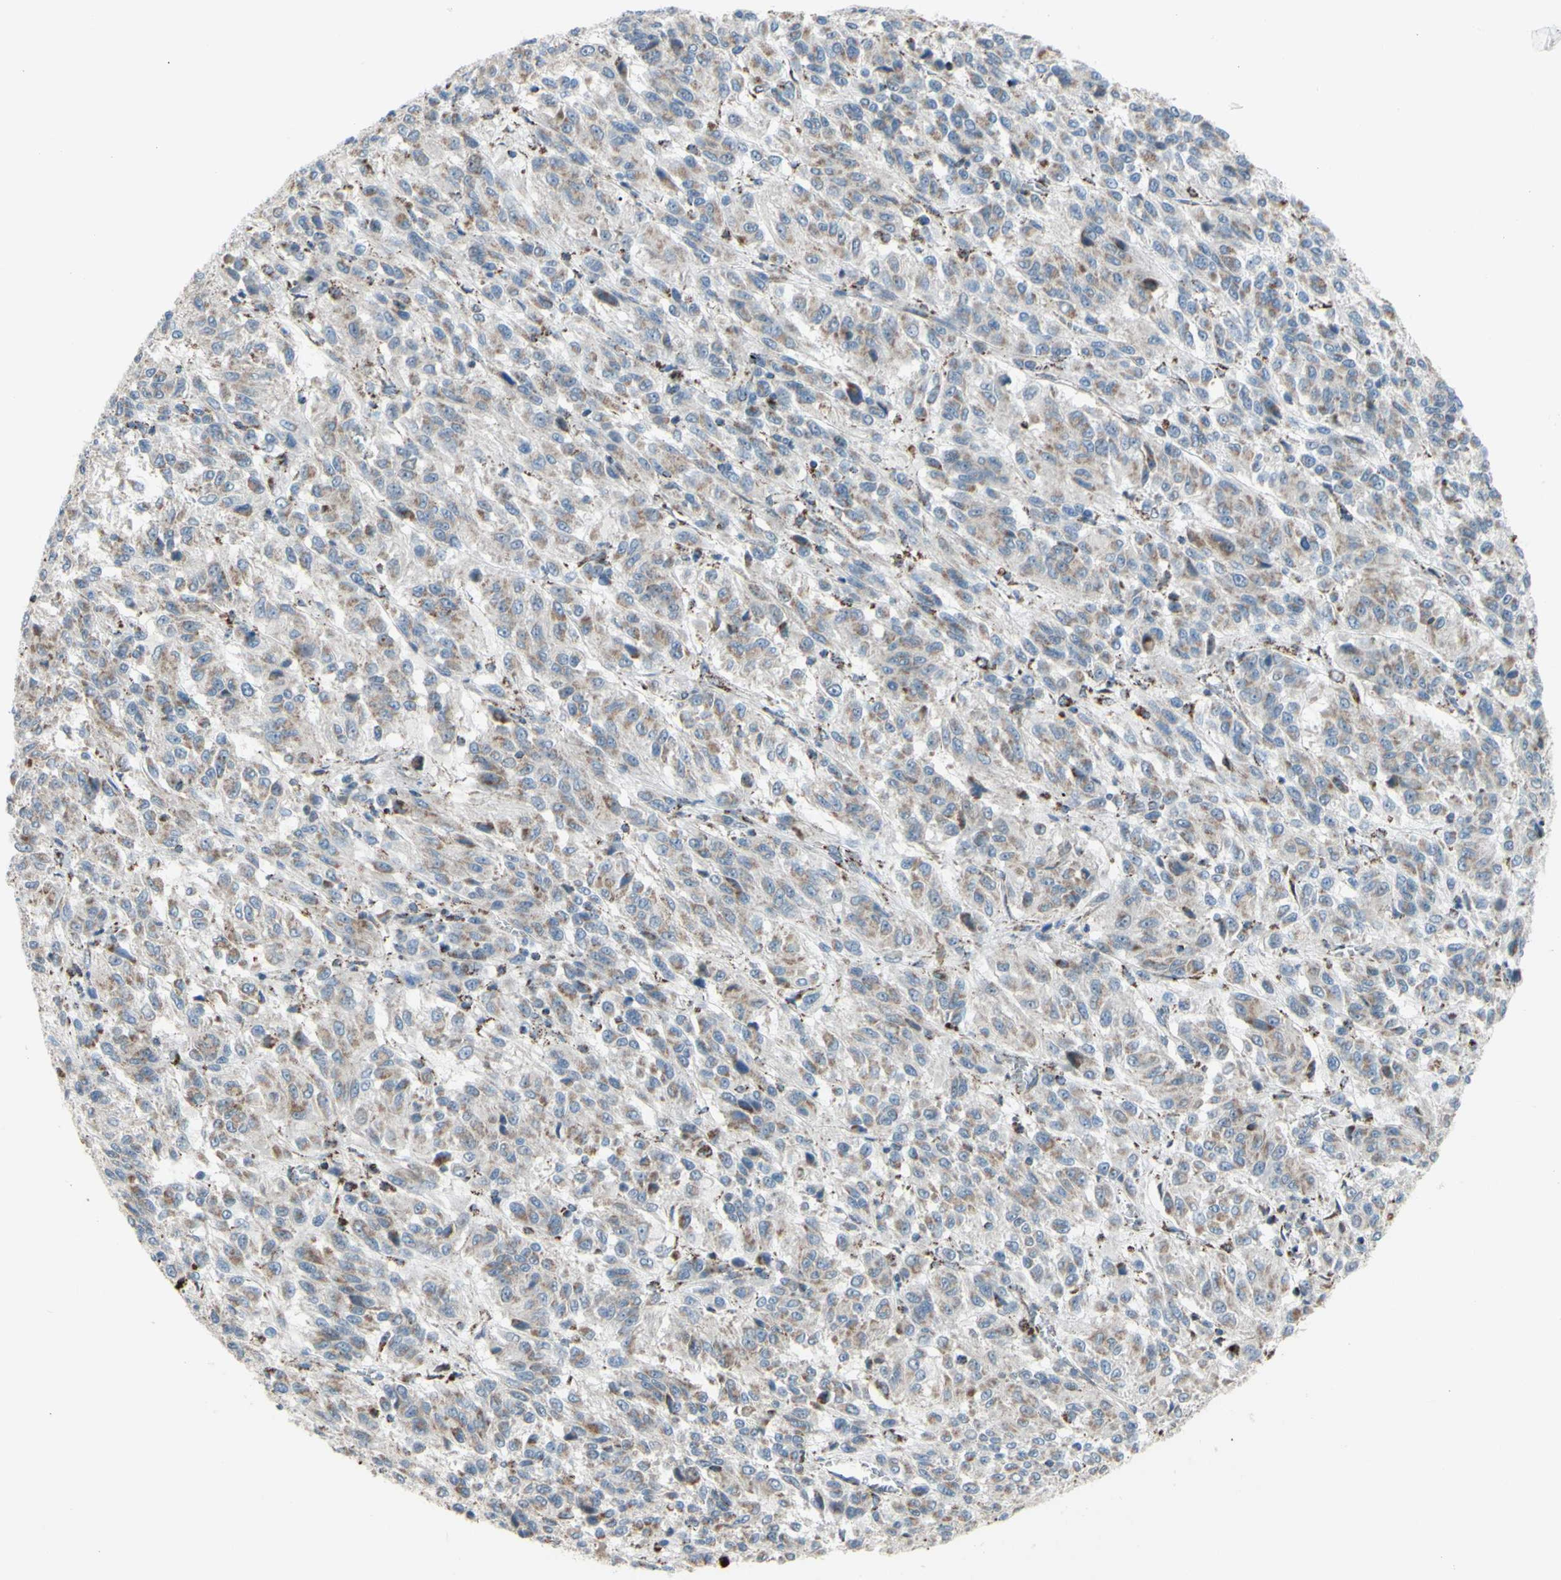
{"staining": {"intensity": "weak", "quantity": "25%-75%", "location": "cytoplasmic/membranous"}, "tissue": "melanoma", "cell_type": "Tumor cells", "image_type": "cancer", "snomed": [{"axis": "morphology", "description": "Malignant melanoma, Metastatic site"}, {"axis": "topography", "description": "Lung"}], "caption": "Weak cytoplasmic/membranous positivity is seen in approximately 25%-75% of tumor cells in malignant melanoma (metastatic site).", "gene": "GLT8D1", "patient": {"sex": "male", "age": 64}}